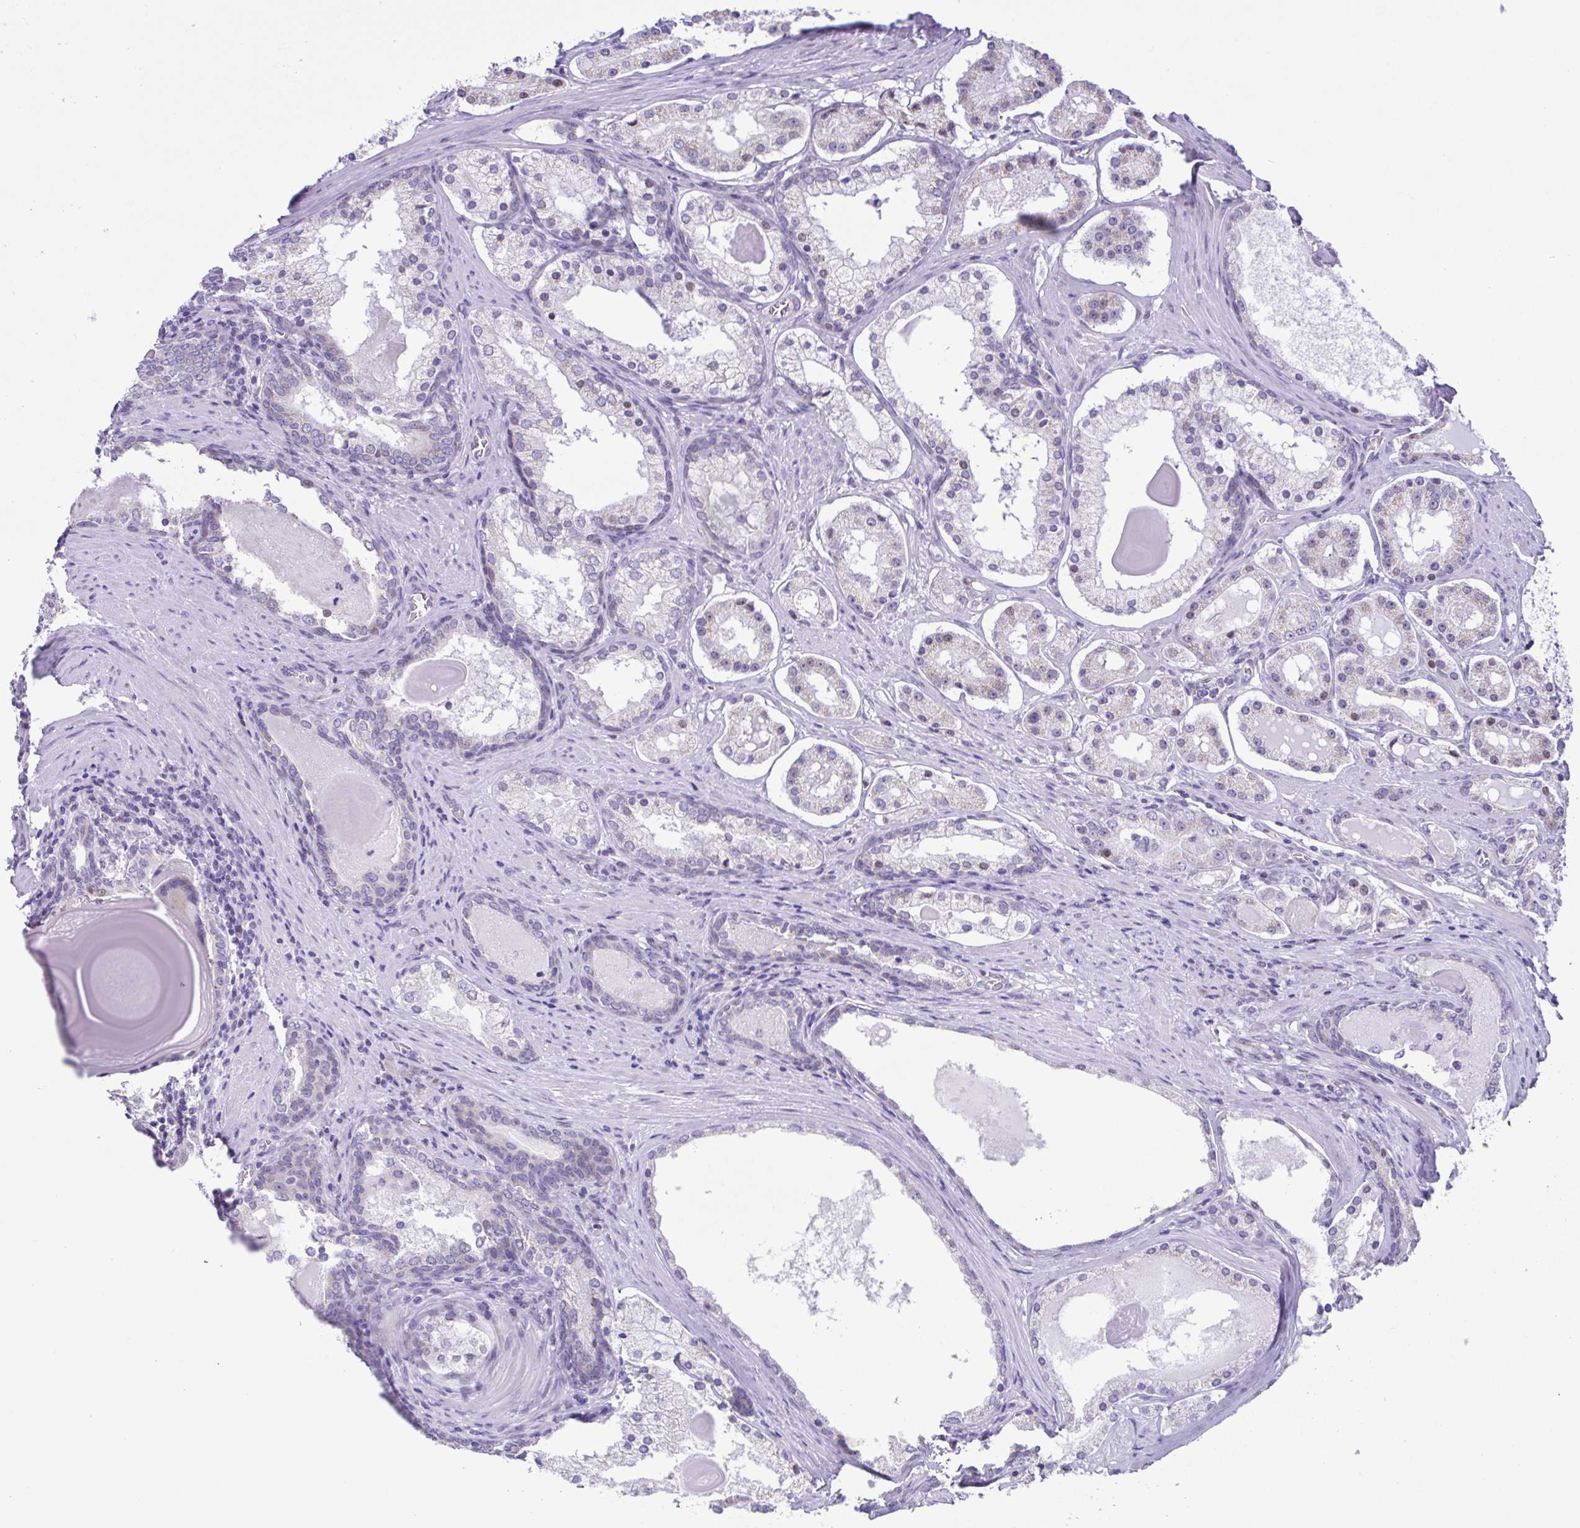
{"staining": {"intensity": "negative", "quantity": "none", "location": "none"}, "tissue": "prostate cancer", "cell_type": "Tumor cells", "image_type": "cancer", "snomed": [{"axis": "morphology", "description": "Adenocarcinoma, Low grade"}, {"axis": "topography", "description": "Prostate"}], "caption": "High magnification brightfield microscopy of adenocarcinoma (low-grade) (prostate) stained with DAB (3,3'-diaminobenzidine) (brown) and counterstained with hematoxylin (blue): tumor cells show no significant positivity. (DAB (3,3'-diaminobenzidine) IHC with hematoxylin counter stain).", "gene": "TGM3", "patient": {"sex": "male", "age": 57}}